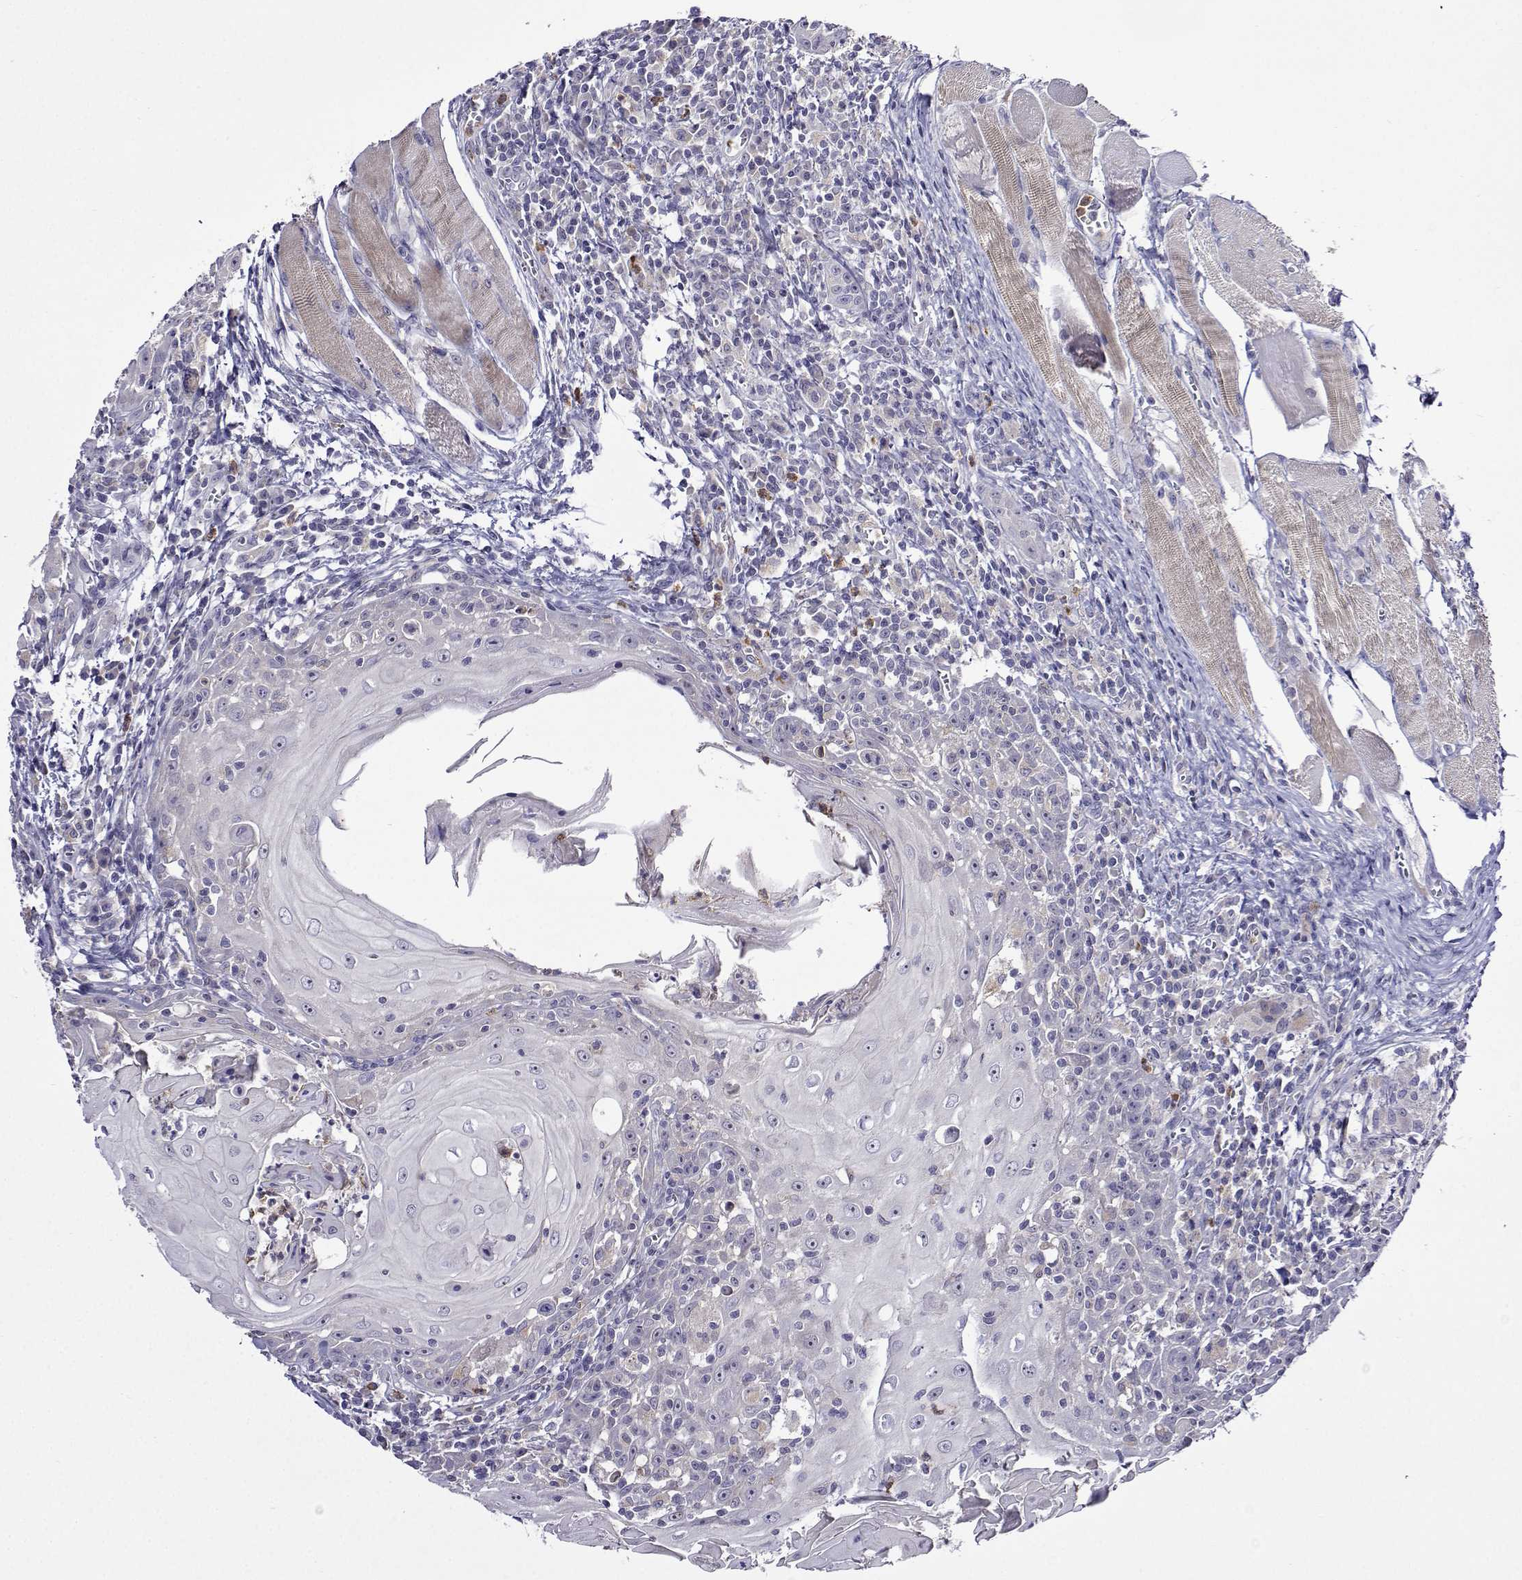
{"staining": {"intensity": "negative", "quantity": "none", "location": "none"}, "tissue": "head and neck cancer", "cell_type": "Tumor cells", "image_type": "cancer", "snomed": [{"axis": "morphology", "description": "Squamous cell carcinoma, NOS"}, {"axis": "topography", "description": "Head-Neck"}], "caption": "High magnification brightfield microscopy of head and neck cancer (squamous cell carcinoma) stained with DAB (3,3'-diaminobenzidine) (brown) and counterstained with hematoxylin (blue): tumor cells show no significant staining. (DAB (3,3'-diaminobenzidine) IHC with hematoxylin counter stain).", "gene": "SULT2A1", "patient": {"sex": "male", "age": 52}}